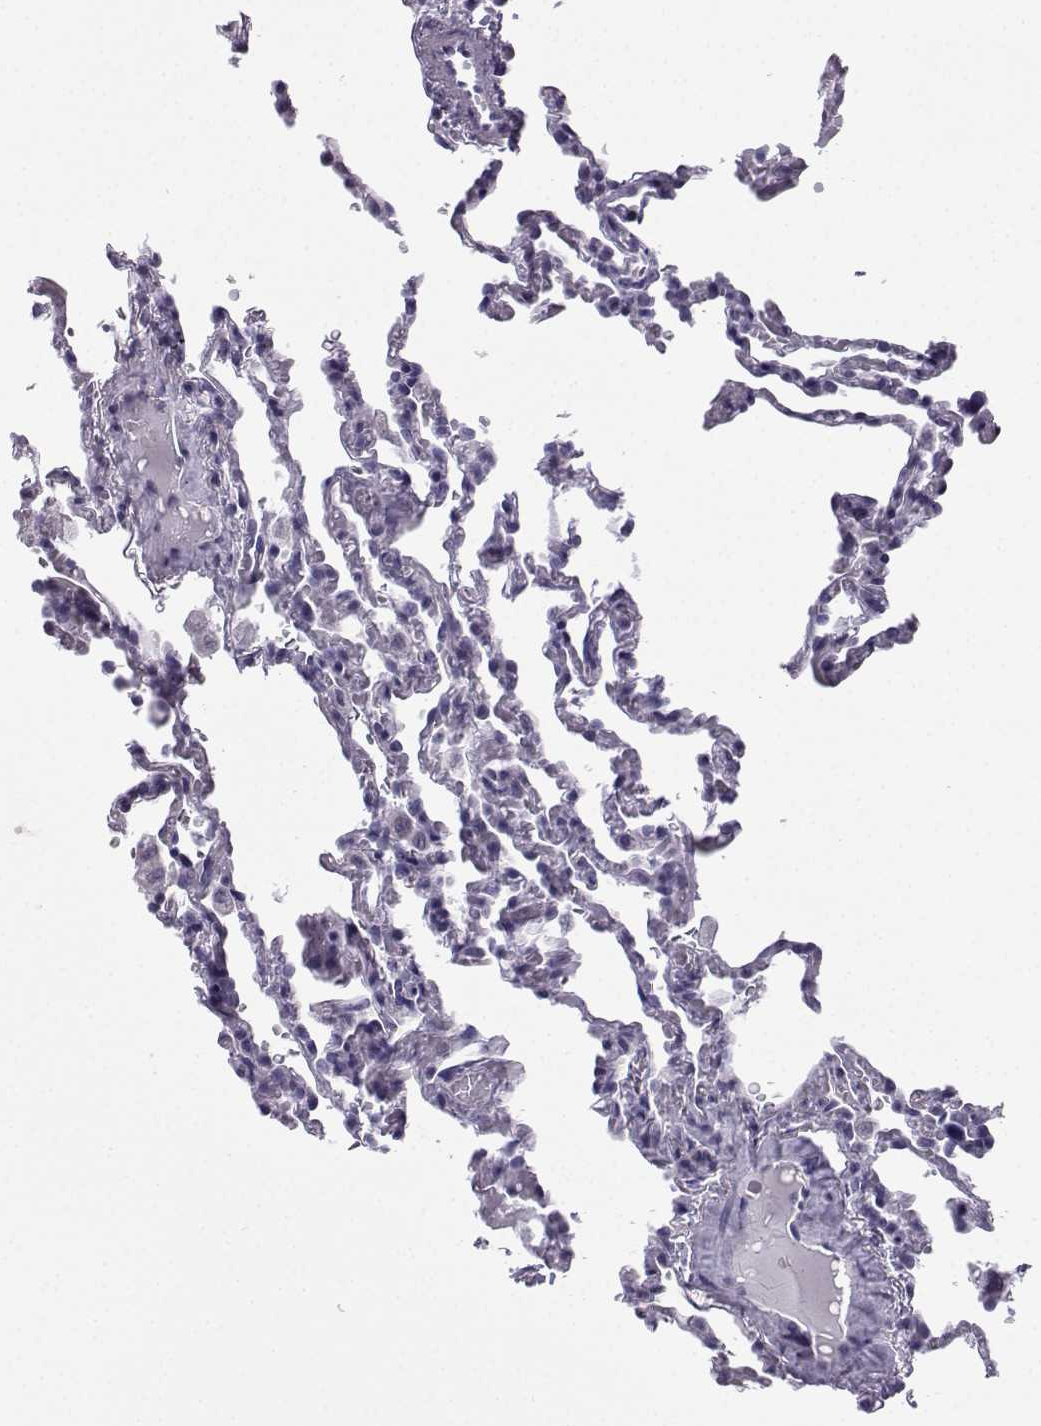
{"staining": {"intensity": "negative", "quantity": "none", "location": "none"}, "tissue": "lung", "cell_type": "Alveolar cells", "image_type": "normal", "snomed": [{"axis": "morphology", "description": "Normal tissue, NOS"}, {"axis": "topography", "description": "Lung"}], "caption": "A histopathology image of lung stained for a protein exhibits no brown staining in alveolar cells. (DAB (3,3'-diaminobenzidine) immunohistochemistry with hematoxylin counter stain).", "gene": "MRGBP", "patient": {"sex": "female", "age": 43}}